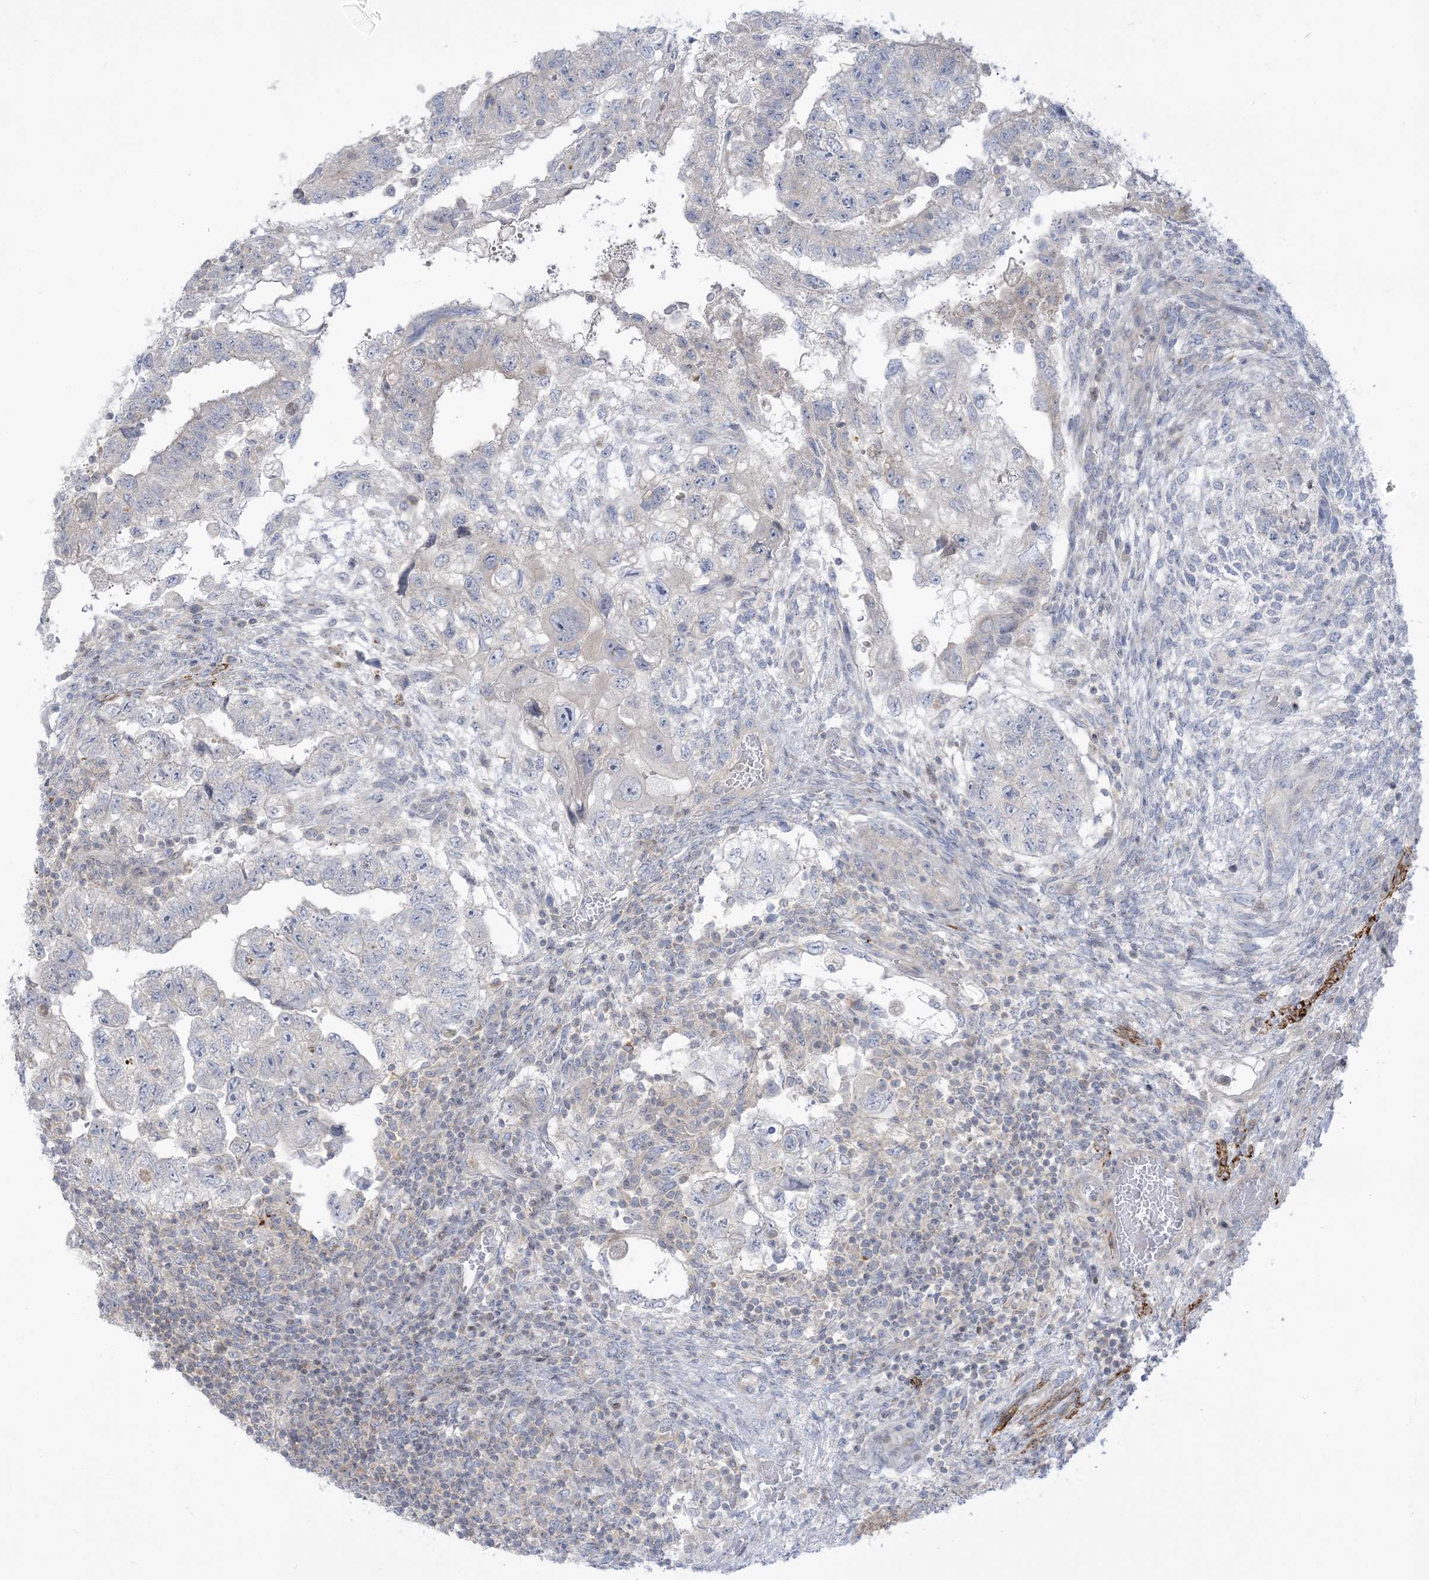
{"staining": {"intensity": "negative", "quantity": "none", "location": "none"}, "tissue": "testis cancer", "cell_type": "Tumor cells", "image_type": "cancer", "snomed": [{"axis": "morphology", "description": "Carcinoma, Embryonal, NOS"}, {"axis": "topography", "description": "Testis"}], "caption": "Testis cancer (embryonal carcinoma) stained for a protein using immunohistochemistry demonstrates no expression tumor cells.", "gene": "AFTPH", "patient": {"sex": "male", "age": 36}}